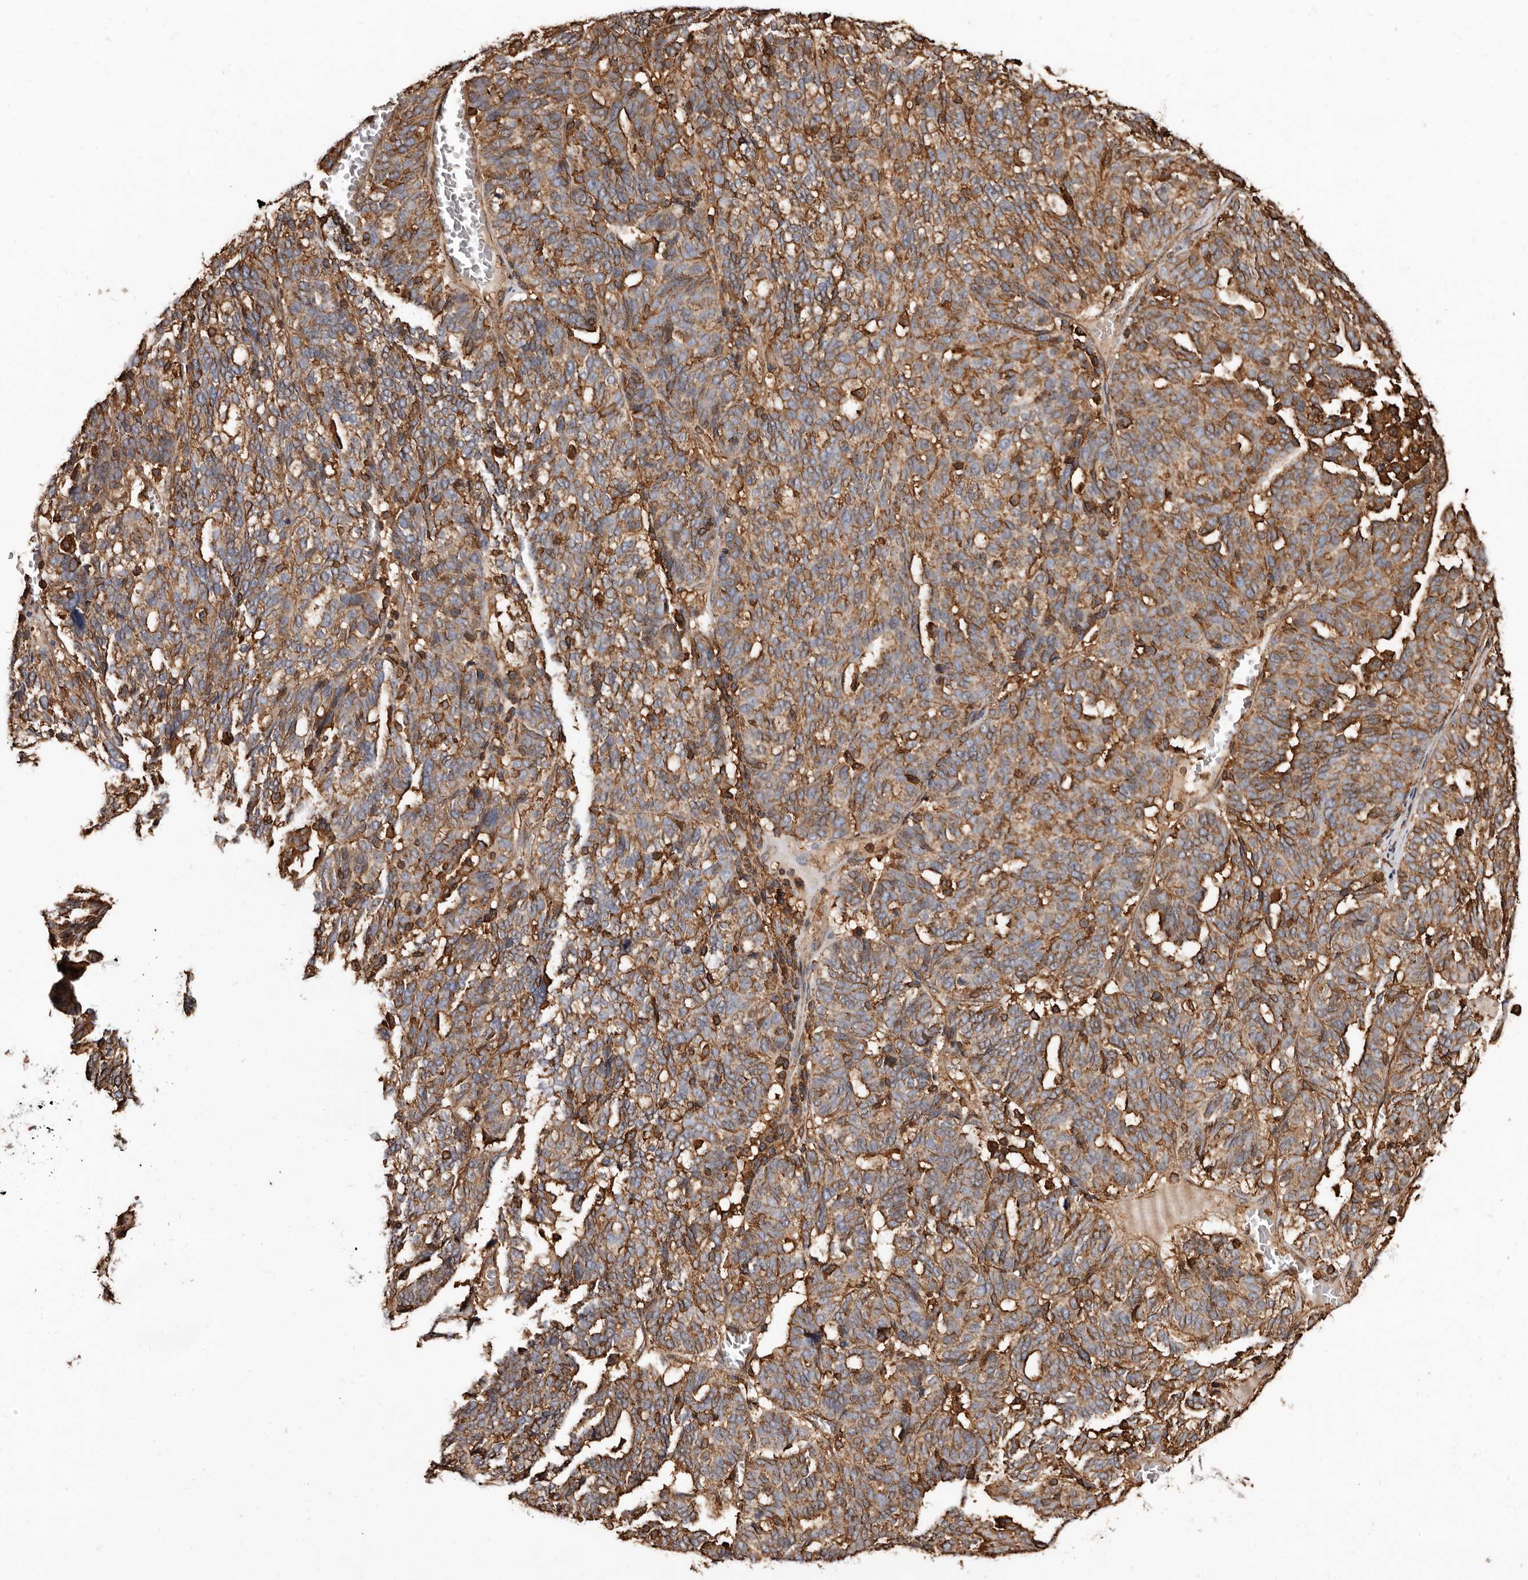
{"staining": {"intensity": "moderate", "quantity": ">75%", "location": "cytoplasmic/membranous"}, "tissue": "ovarian cancer", "cell_type": "Tumor cells", "image_type": "cancer", "snomed": [{"axis": "morphology", "description": "Cystadenocarcinoma, serous, NOS"}, {"axis": "topography", "description": "Ovary"}], "caption": "This histopathology image demonstrates IHC staining of human ovarian serous cystadenocarcinoma, with medium moderate cytoplasmic/membranous positivity in approximately >75% of tumor cells.", "gene": "COQ8B", "patient": {"sex": "female", "age": 59}}